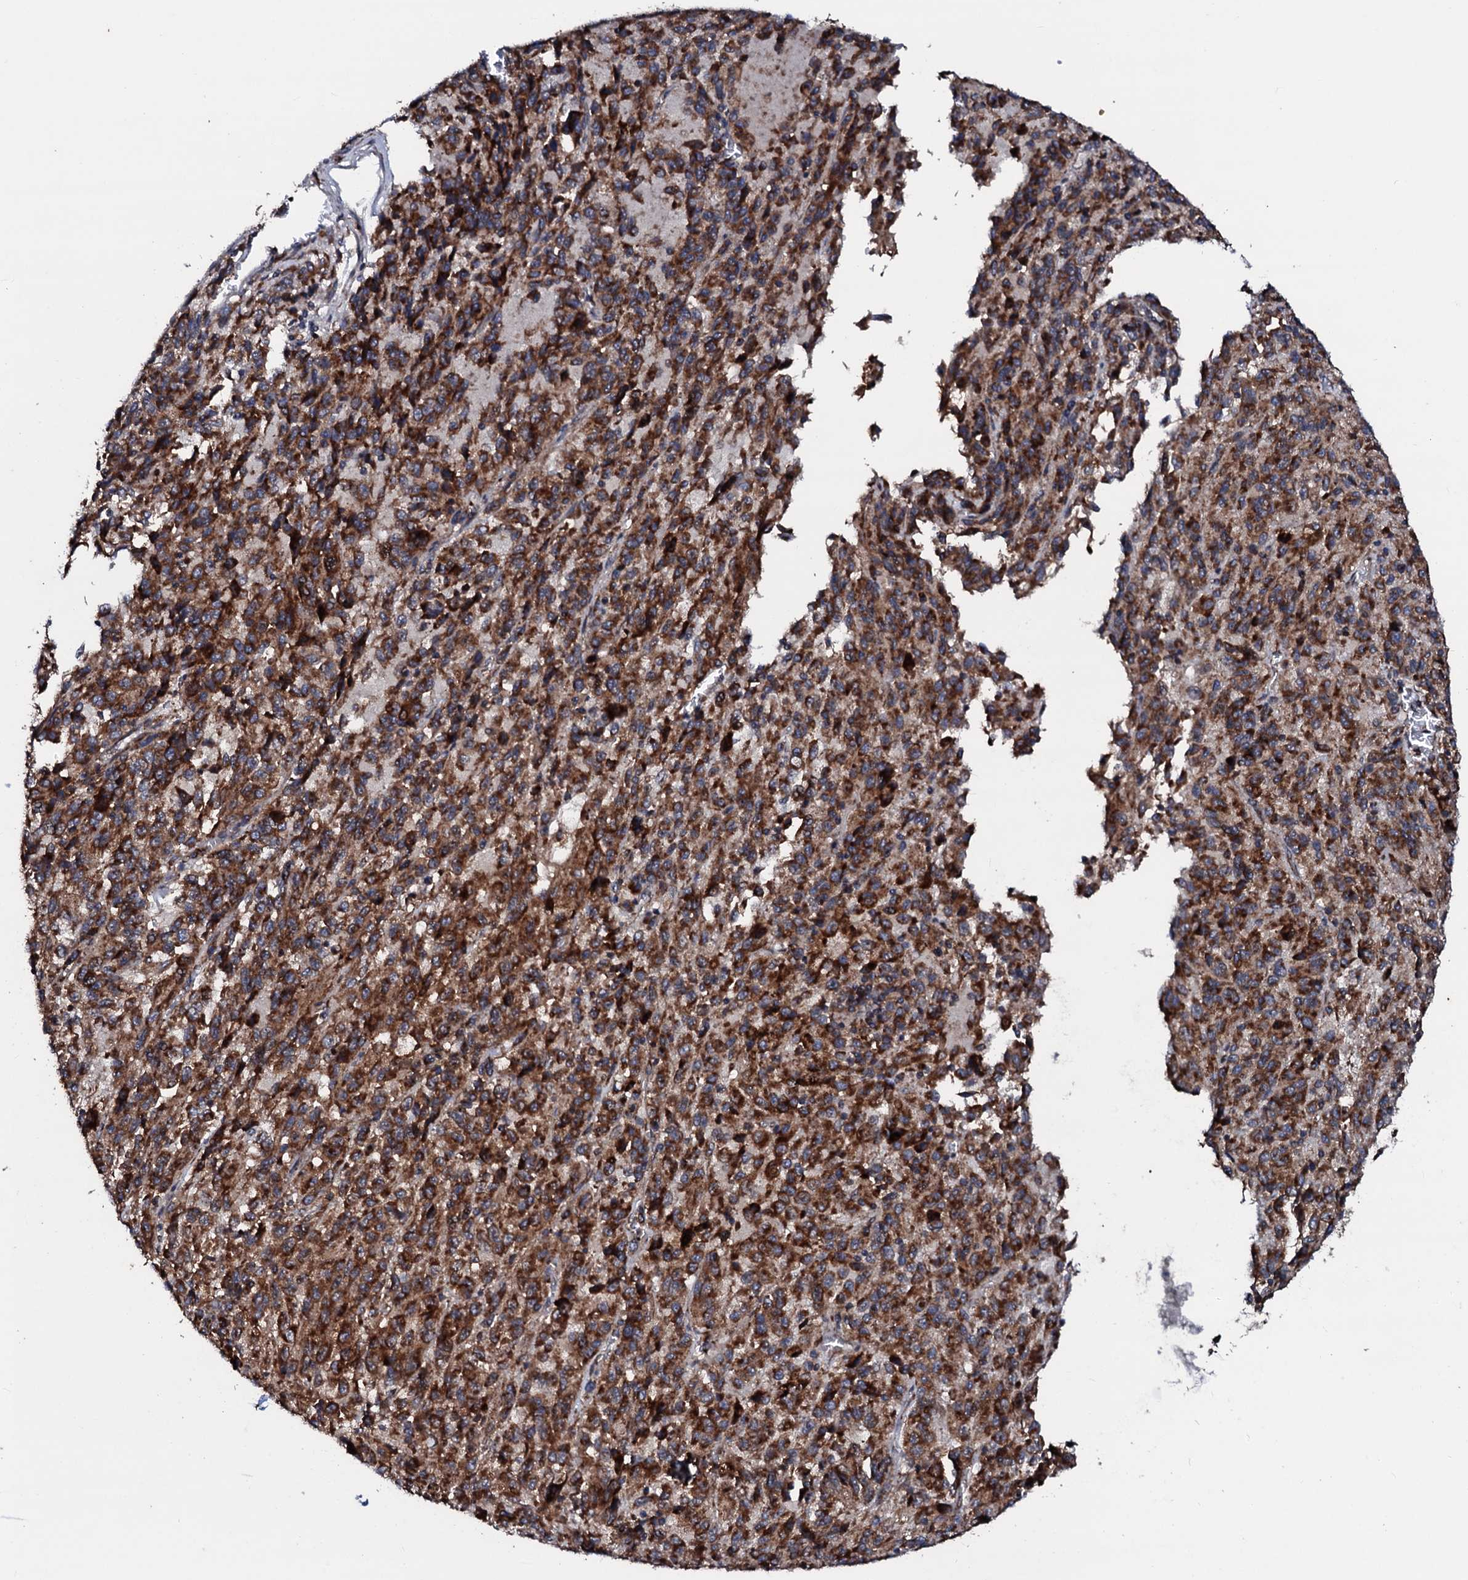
{"staining": {"intensity": "strong", "quantity": ">75%", "location": "cytoplasmic/membranous"}, "tissue": "melanoma", "cell_type": "Tumor cells", "image_type": "cancer", "snomed": [{"axis": "morphology", "description": "Malignant melanoma, Metastatic site"}, {"axis": "topography", "description": "Lung"}], "caption": "Immunohistochemistry (IHC) staining of malignant melanoma (metastatic site), which displays high levels of strong cytoplasmic/membranous positivity in approximately >75% of tumor cells indicating strong cytoplasmic/membranous protein expression. The staining was performed using DAB (brown) for protein detection and nuclei were counterstained in hematoxylin (blue).", "gene": "SDHAF2", "patient": {"sex": "male", "age": 64}}